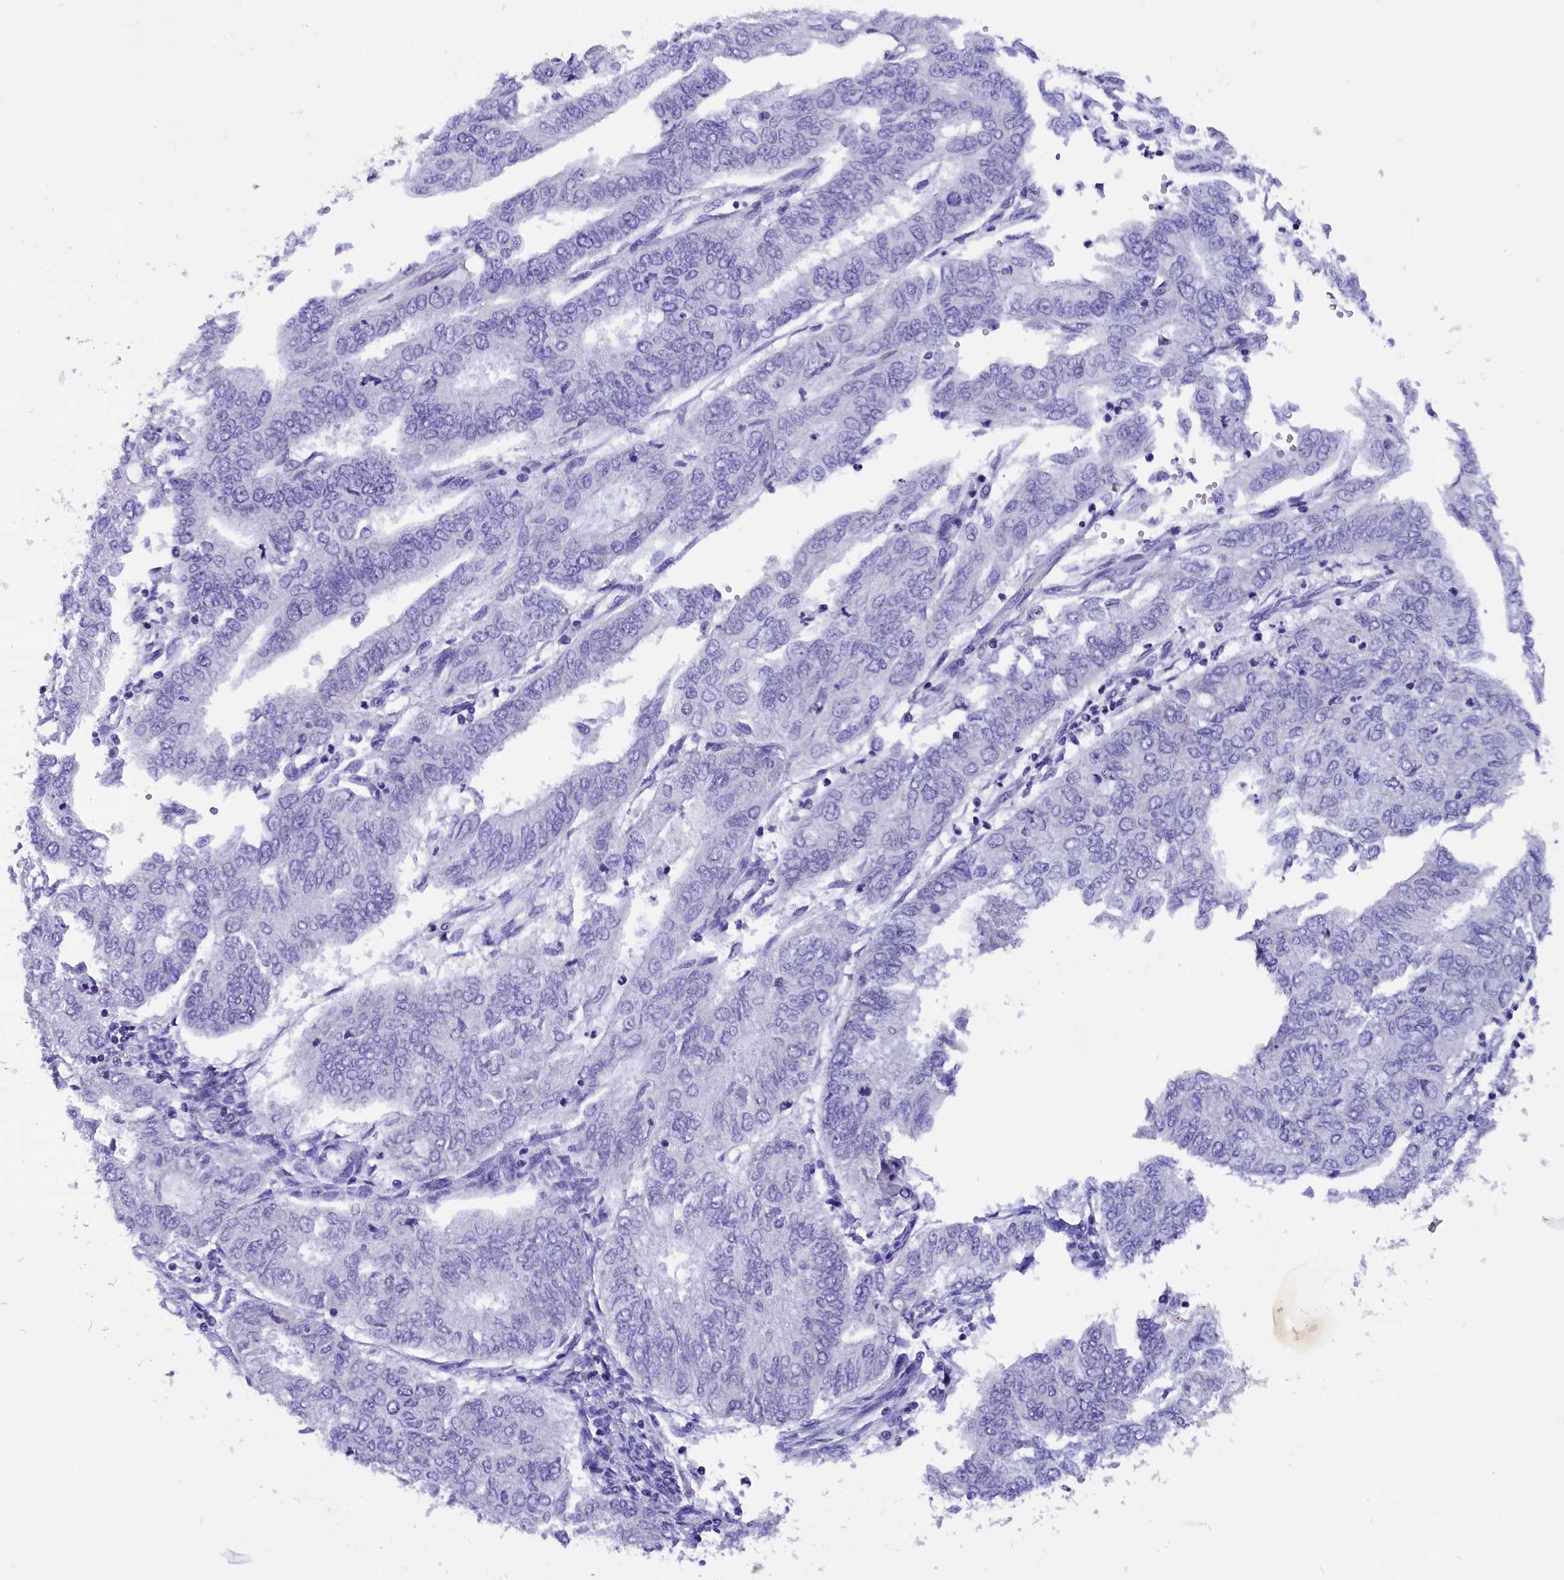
{"staining": {"intensity": "negative", "quantity": "none", "location": "none"}, "tissue": "endometrial cancer", "cell_type": "Tumor cells", "image_type": "cancer", "snomed": [{"axis": "morphology", "description": "Adenocarcinoma, NOS"}, {"axis": "topography", "description": "Endometrium"}], "caption": "A photomicrograph of adenocarcinoma (endometrial) stained for a protein demonstrates no brown staining in tumor cells.", "gene": "ABAT", "patient": {"sex": "female", "age": 68}}